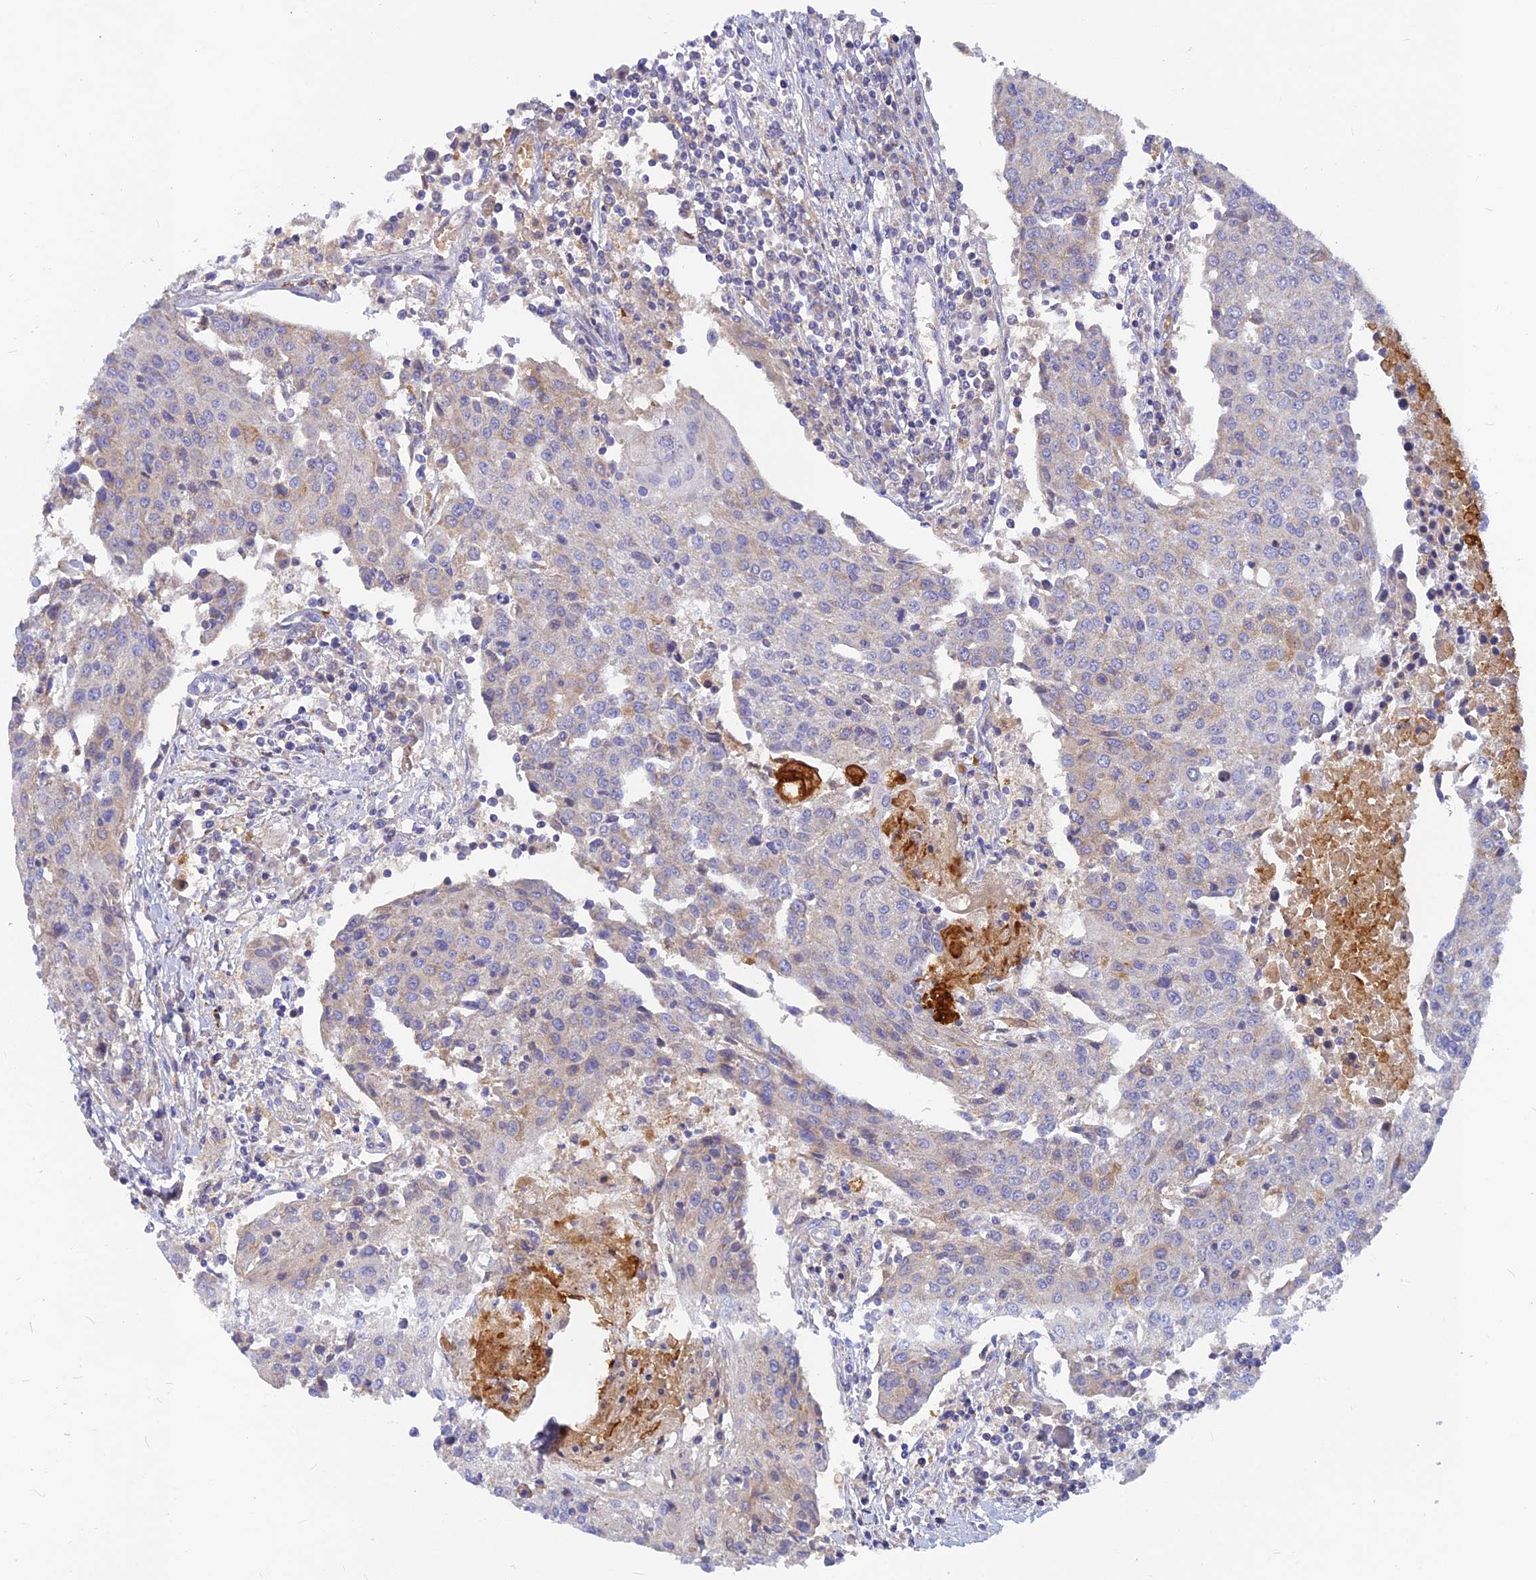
{"staining": {"intensity": "weak", "quantity": "<25%", "location": "cytoplasmic/membranous"}, "tissue": "urothelial cancer", "cell_type": "Tumor cells", "image_type": "cancer", "snomed": [{"axis": "morphology", "description": "Urothelial carcinoma, High grade"}, {"axis": "topography", "description": "Urinary bladder"}], "caption": "High power microscopy image of an immunohistochemistry micrograph of high-grade urothelial carcinoma, revealing no significant expression in tumor cells.", "gene": "CACNA1B", "patient": {"sex": "female", "age": 85}}